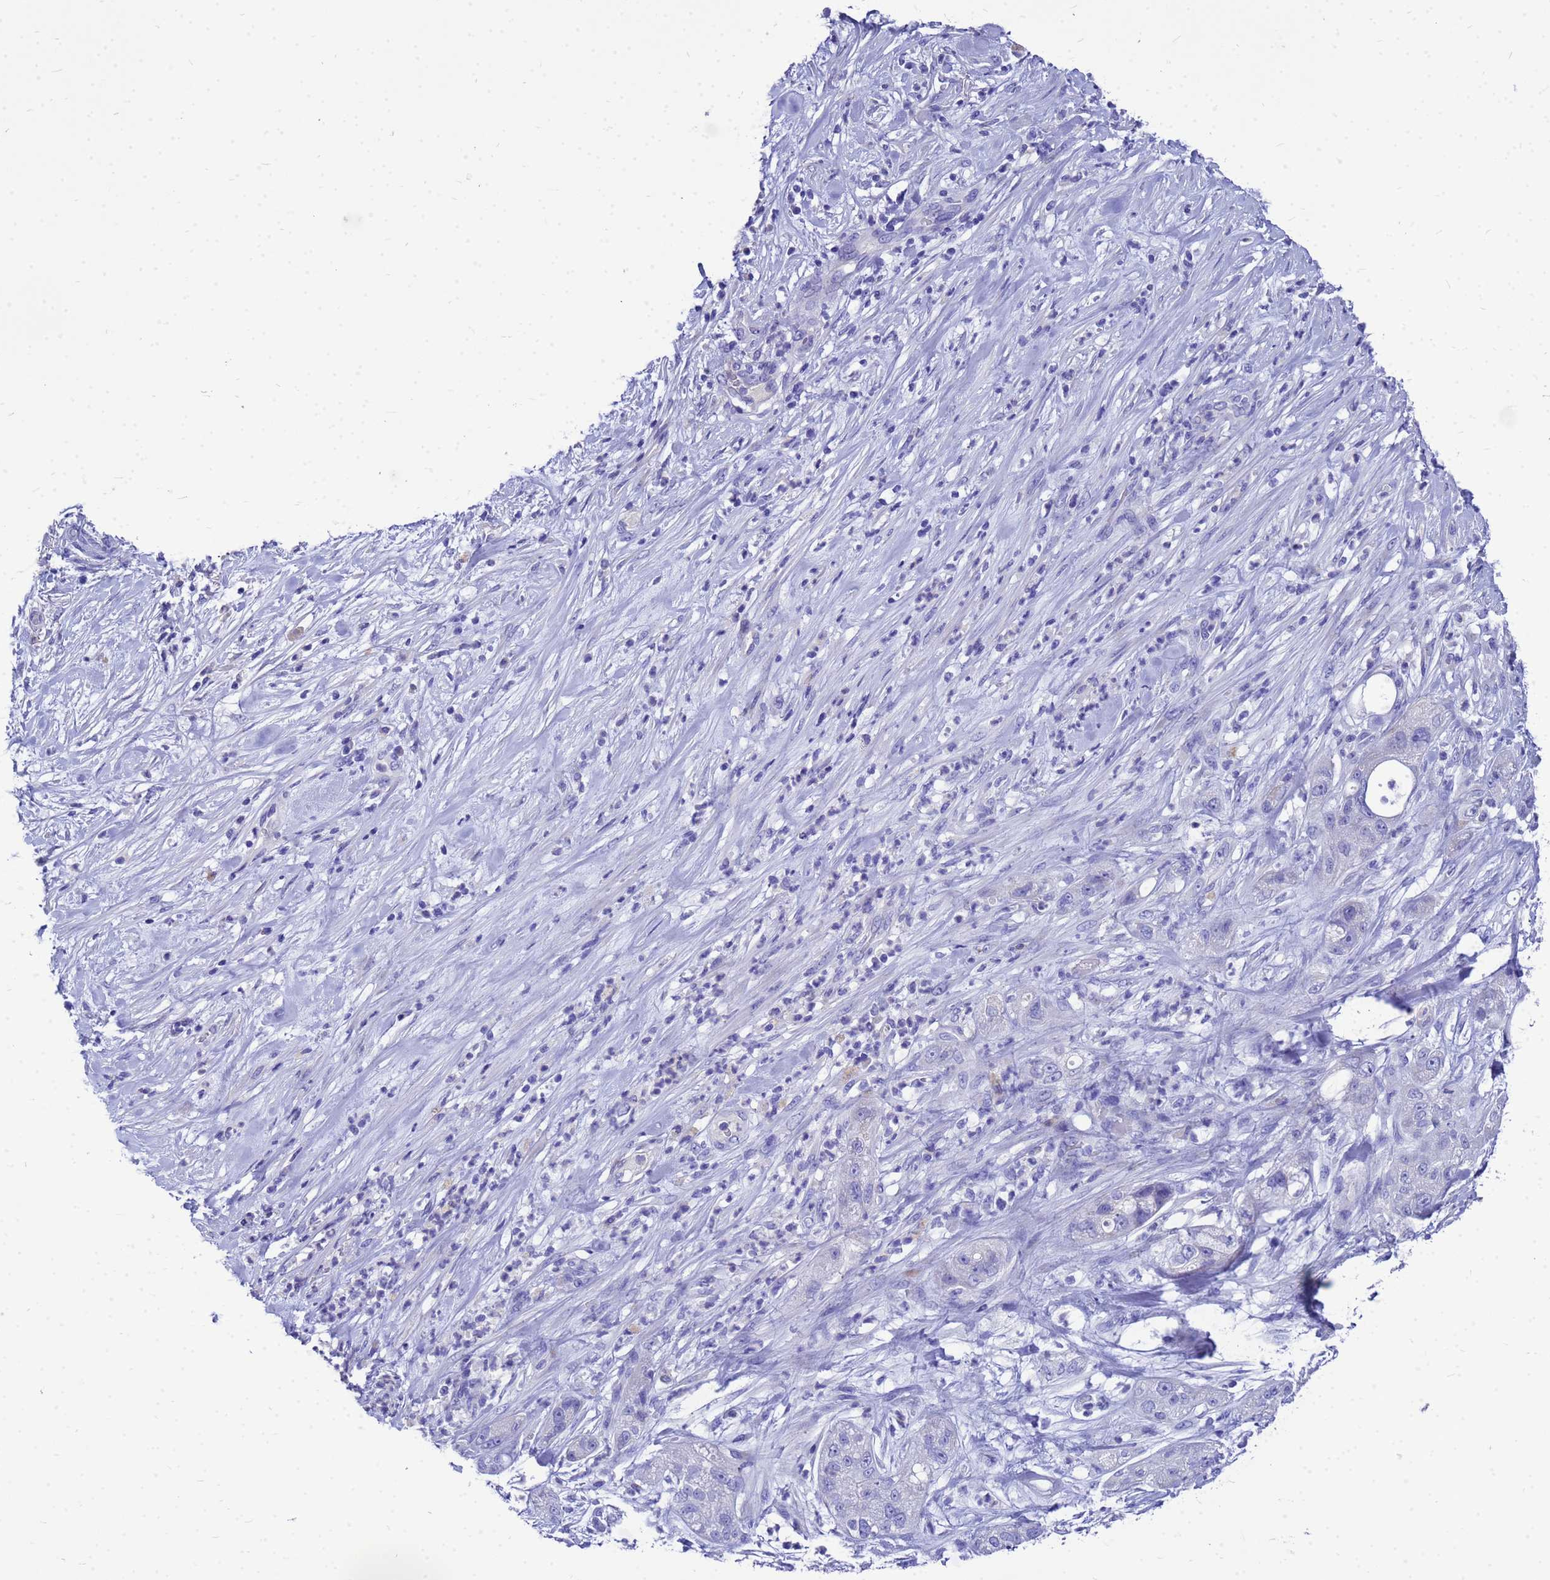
{"staining": {"intensity": "negative", "quantity": "none", "location": "none"}, "tissue": "pancreatic cancer", "cell_type": "Tumor cells", "image_type": "cancer", "snomed": [{"axis": "morphology", "description": "Adenocarcinoma, NOS"}, {"axis": "topography", "description": "Pancreas"}], "caption": "Tumor cells show no significant expression in pancreatic cancer (adenocarcinoma). (DAB IHC visualized using brightfield microscopy, high magnification).", "gene": "OR52E2", "patient": {"sex": "female", "age": 78}}